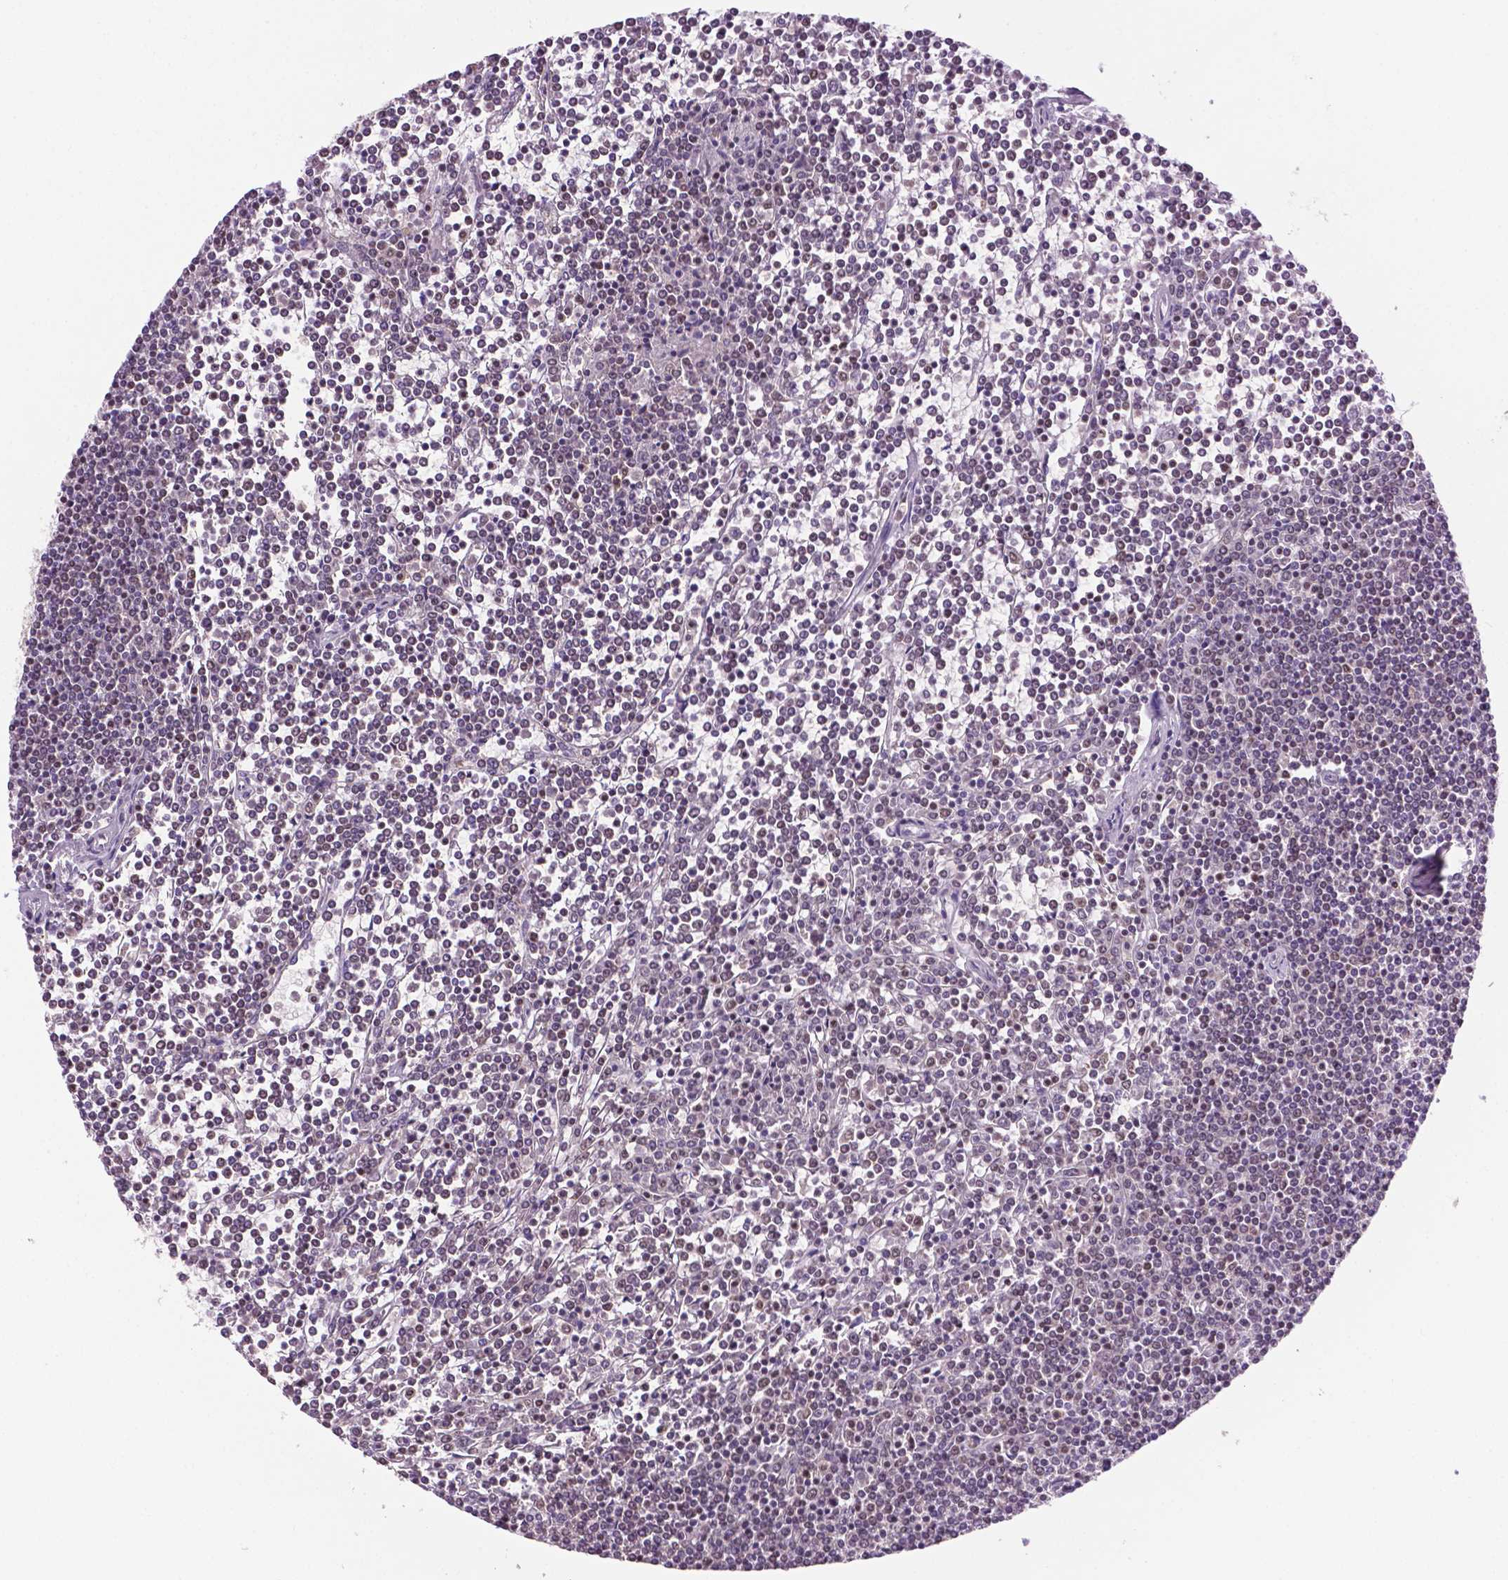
{"staining": {"intensity": "negative", "quantity": "none", "location": "none"}, "tissue": "lymphoma", "cell_type": "Tumor cells", "image_type": "cancer", "snomed": [{"axis": "morphology", "description": "Malignant lymphoma, non-Hodgkin's type, Low grade"}, {"axis": "topography", "description": "Spleen"}], "caption": "This is an immunohistochemistry histopathology image of human lymphoma. There is no positivity in tumor cells.", "gene": "PTPN6", "patient": {"sex": "female", "age": 19}}